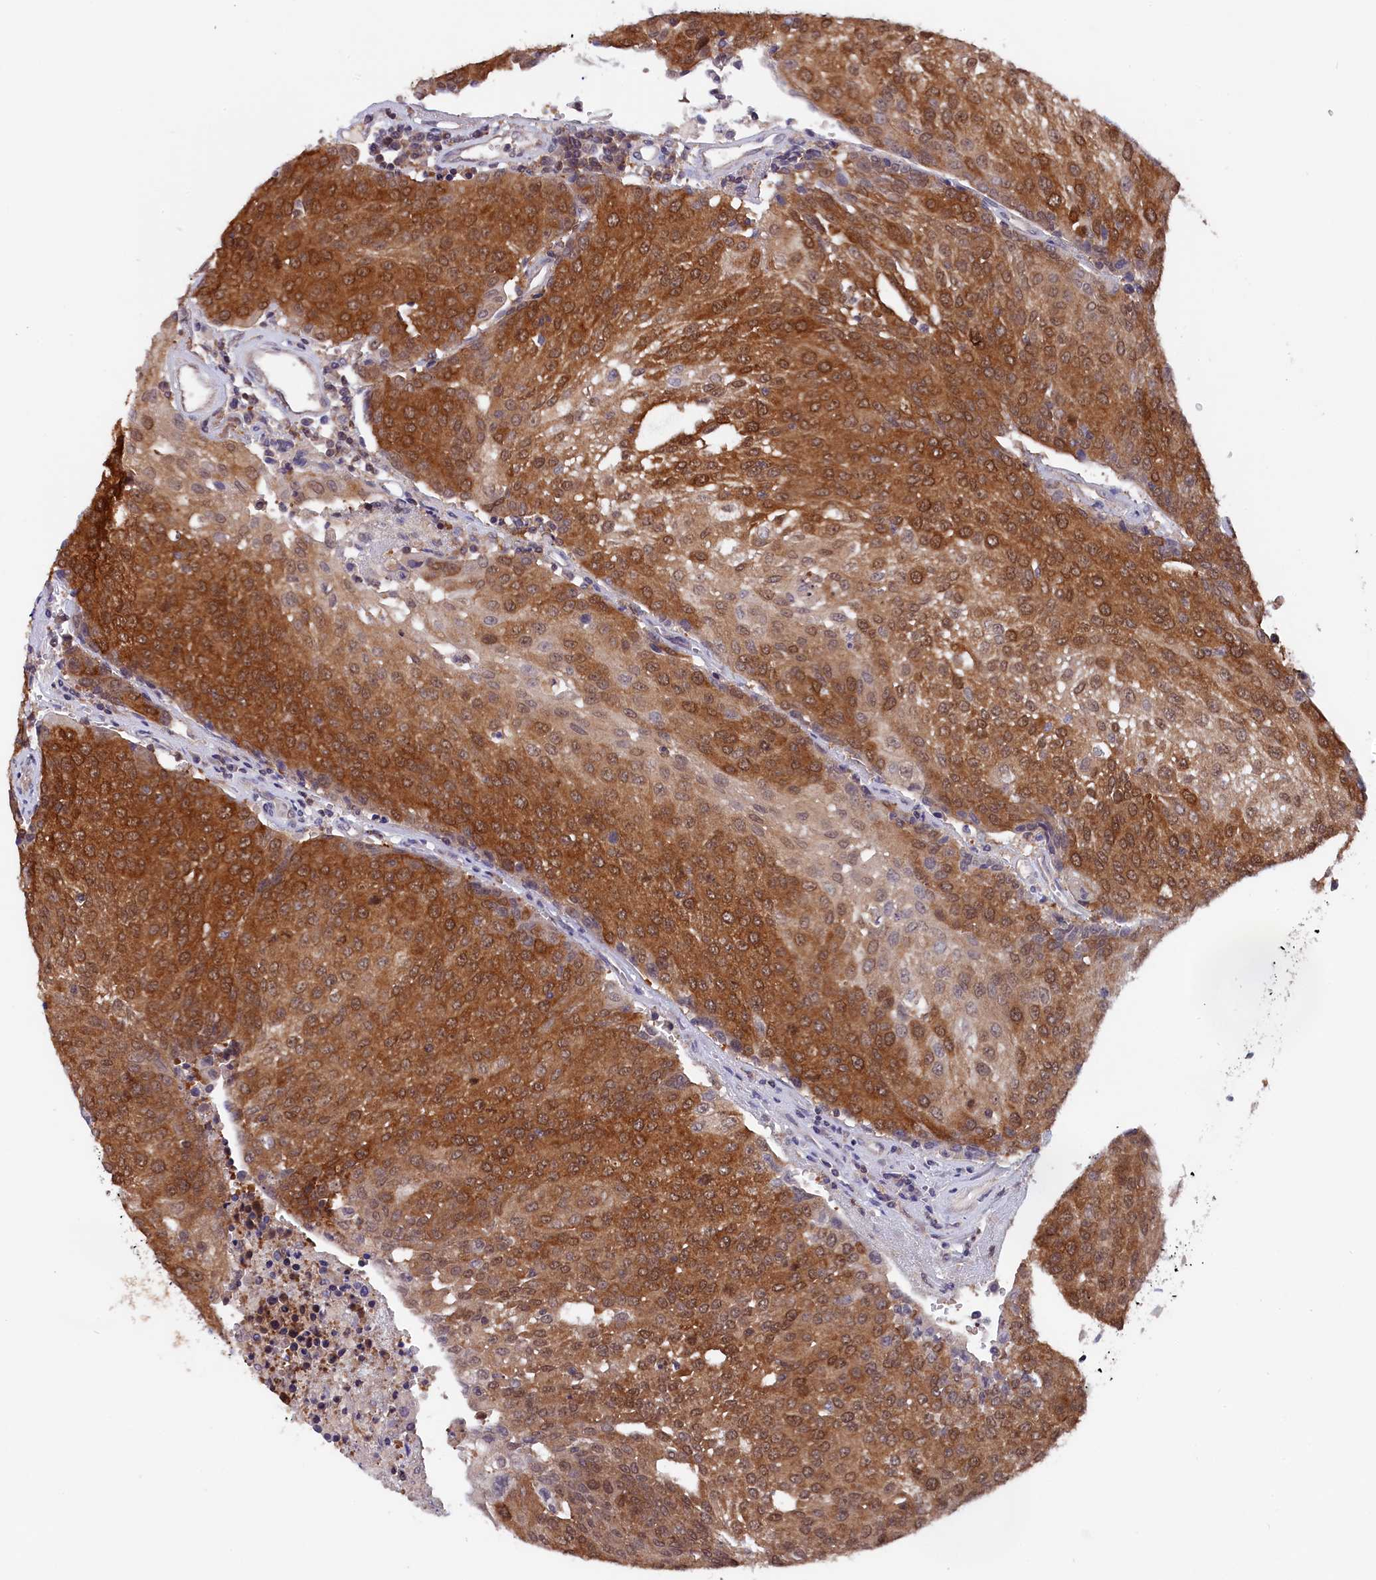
{"staining": {"intensity": "strong", "quantity": ">75%", "location": "cytoplasmic/membranous,nuclear"}, "tissue": "urothelial cancer", "cell_type": "Tumor cells", "image_type": "cancer", "snomed": [{"axis": "morphology", "description": "Urothelial carcinoma, High grade"}, {"axis": "topography", "description": "Urinary bladder"}], "caption": "IHC photomicrograph of human urothelial carcinoma (high-grade) stained for a protein (brown), which shows high levels of strong cytoplasmic/membranous and nuclear positivity in approximately >75% of tumor cells.", "gene": "JPT2", "patient": {"sex": "female", "age": 85}}